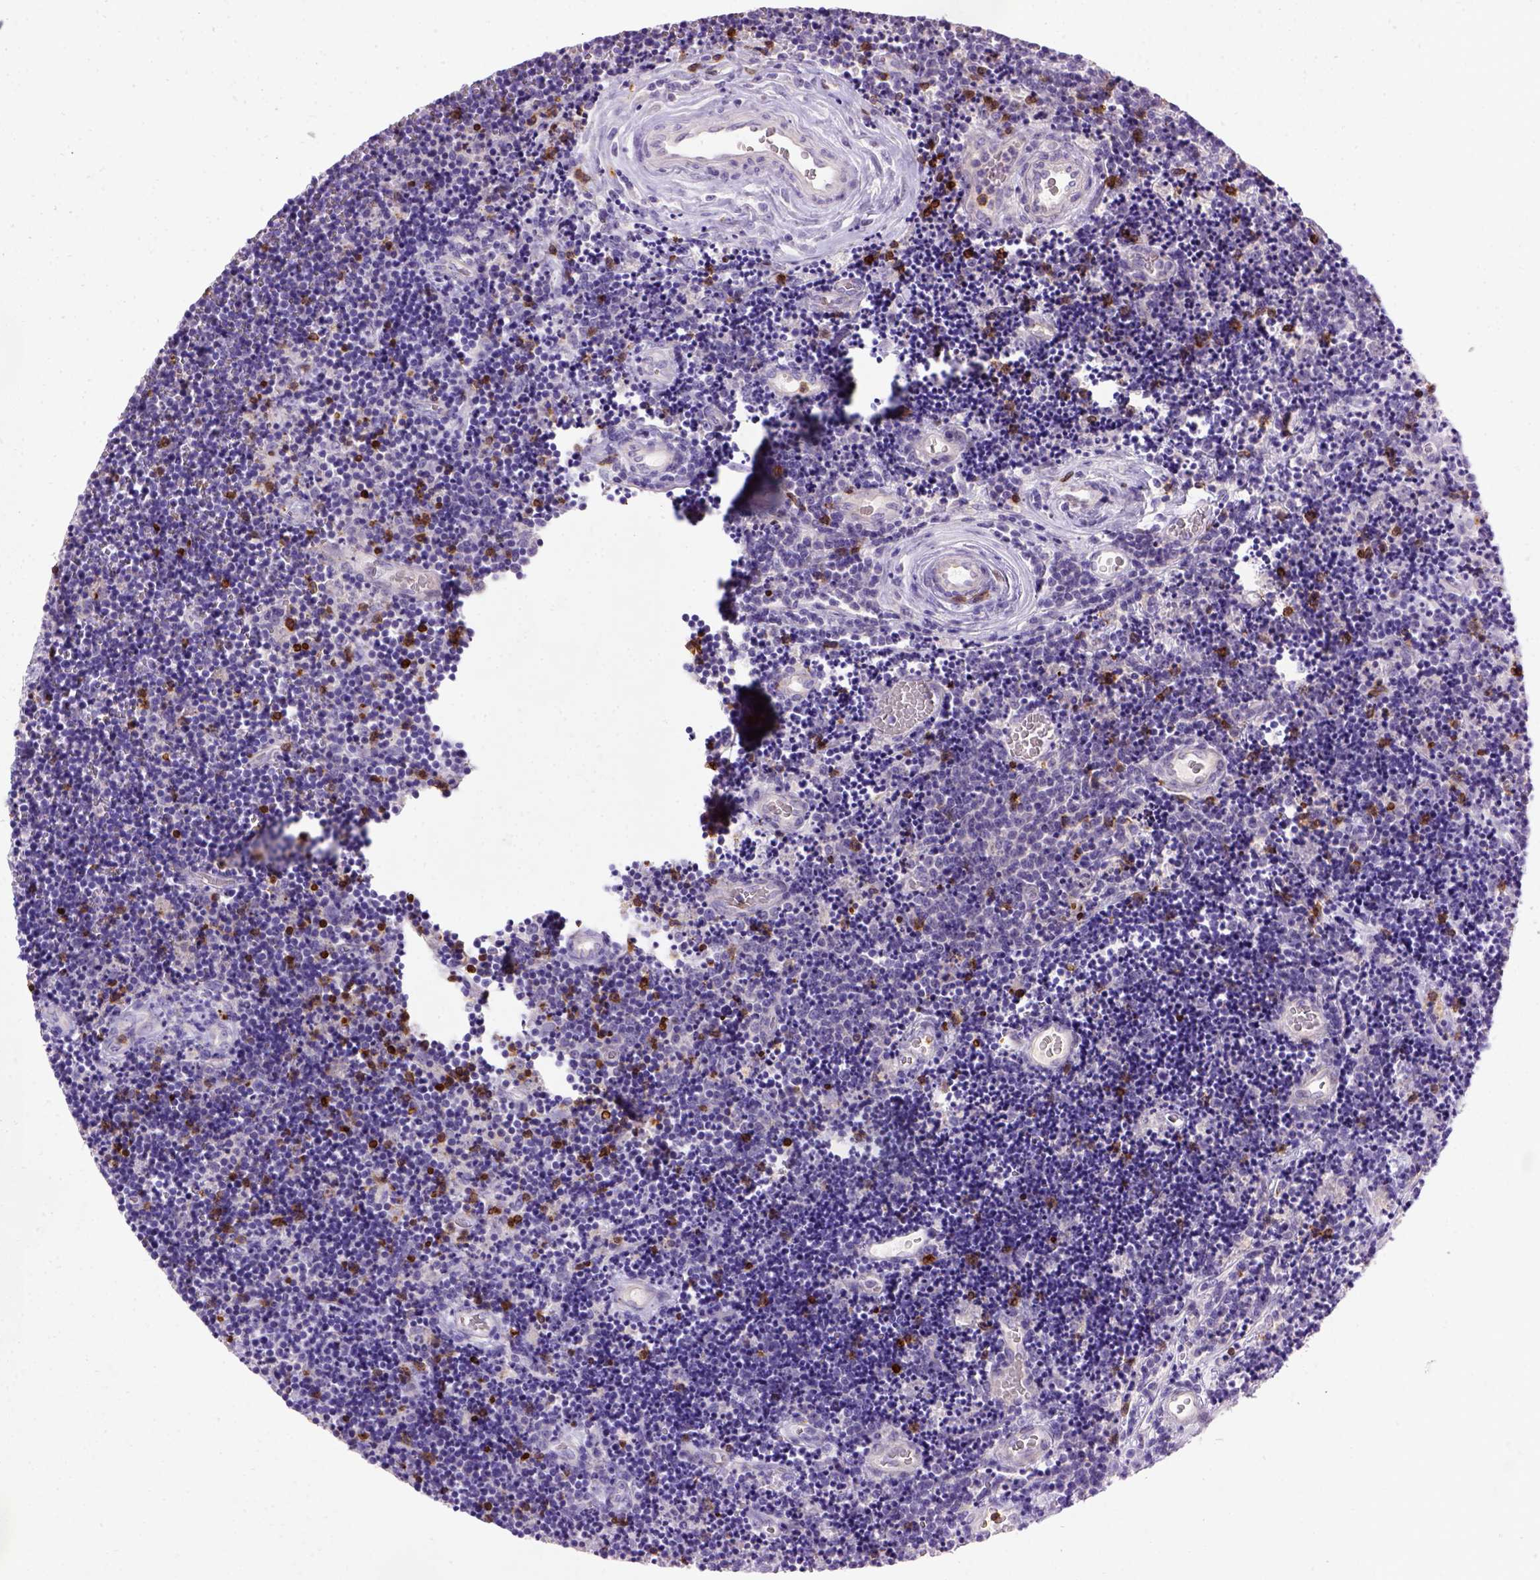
{"staining": {"intensity": "negative", "quantity": "none", "location": "none"}, "tissue": "lymphoma", "cell_type": "Tumor cells", "image_type": "cancer", "snomed": [{"axis": "morphology", "description": "Malignant lymphoma, non-Hodgkin's type, Low grade"}, {"axis": "topography", "description": "Brain"}], "caption": "Lymphoma was stained to show a protein in brown. There is no significant positivity in tumor cells. (Brightfield microscopy of DAB (3,3'-diaminobenzidine) immunohistochemistry (IHC) at high magnification).", "gene": "CD3E", "patient": {"sex": "female", "age": 66}}